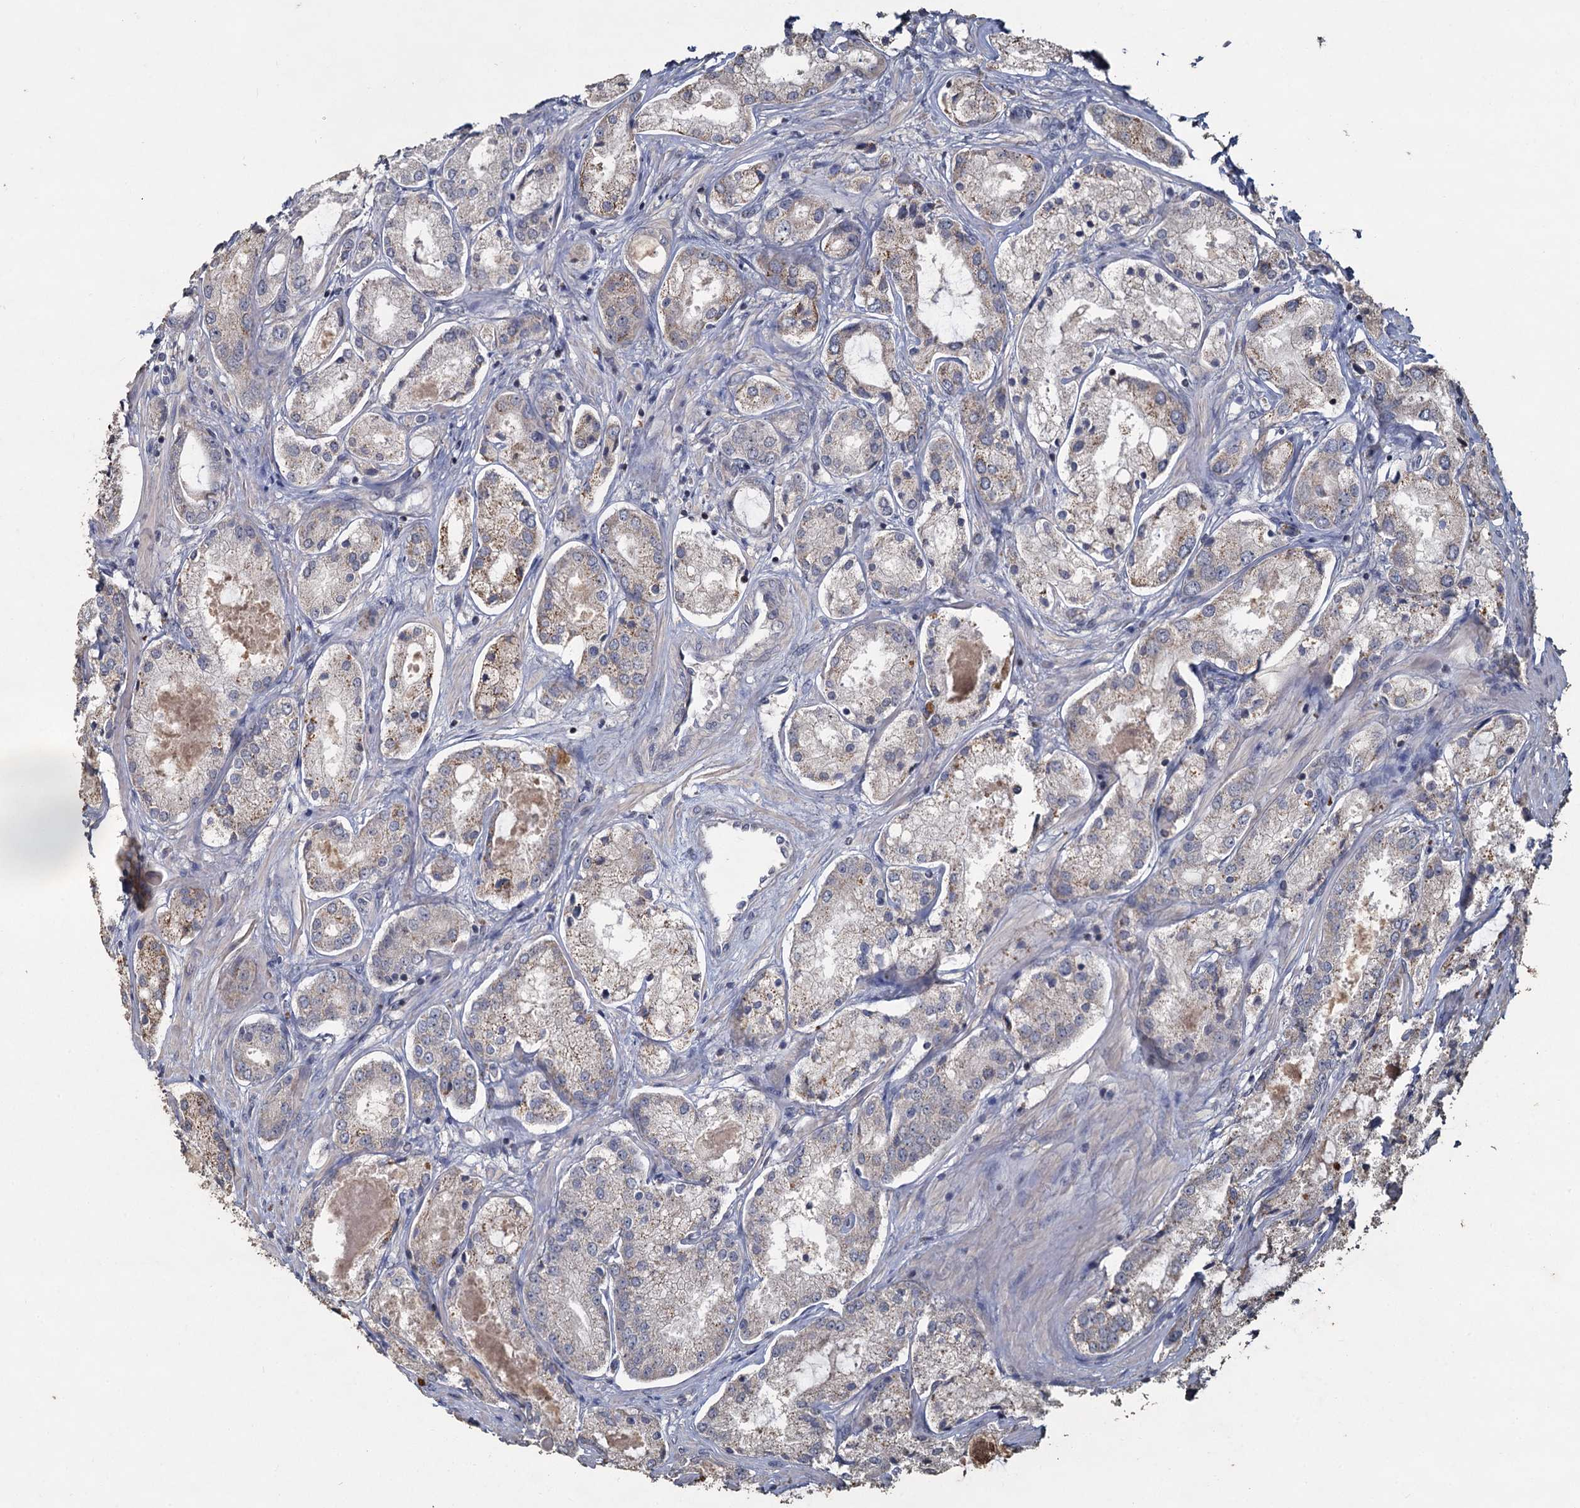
{"staining": {"intensity": "weak", "quantity": "<25%", "location": "cytoplasmic/membranous"}, "tissue": "prostate cancer", "cell_type": "Tumor cells", "image_type": "cancer", "snomed": [{"axis": "morphology", "description": "Adenocarcinoma, Low grade"}, {"axis": "topography", "description": "Prostate"}], "caption": "A micrograph of human prostate cancer (adenocarcinoma (low-grade)) is negative for staining in tumor cells. The staining was performed using DAB to visualize the protein expression in brown, while the nuclei were stained in blue with hematoxylin (Magnification: 20x).", "gene": "CCDC61", "patient": {"sex": "male", "age": 68}}